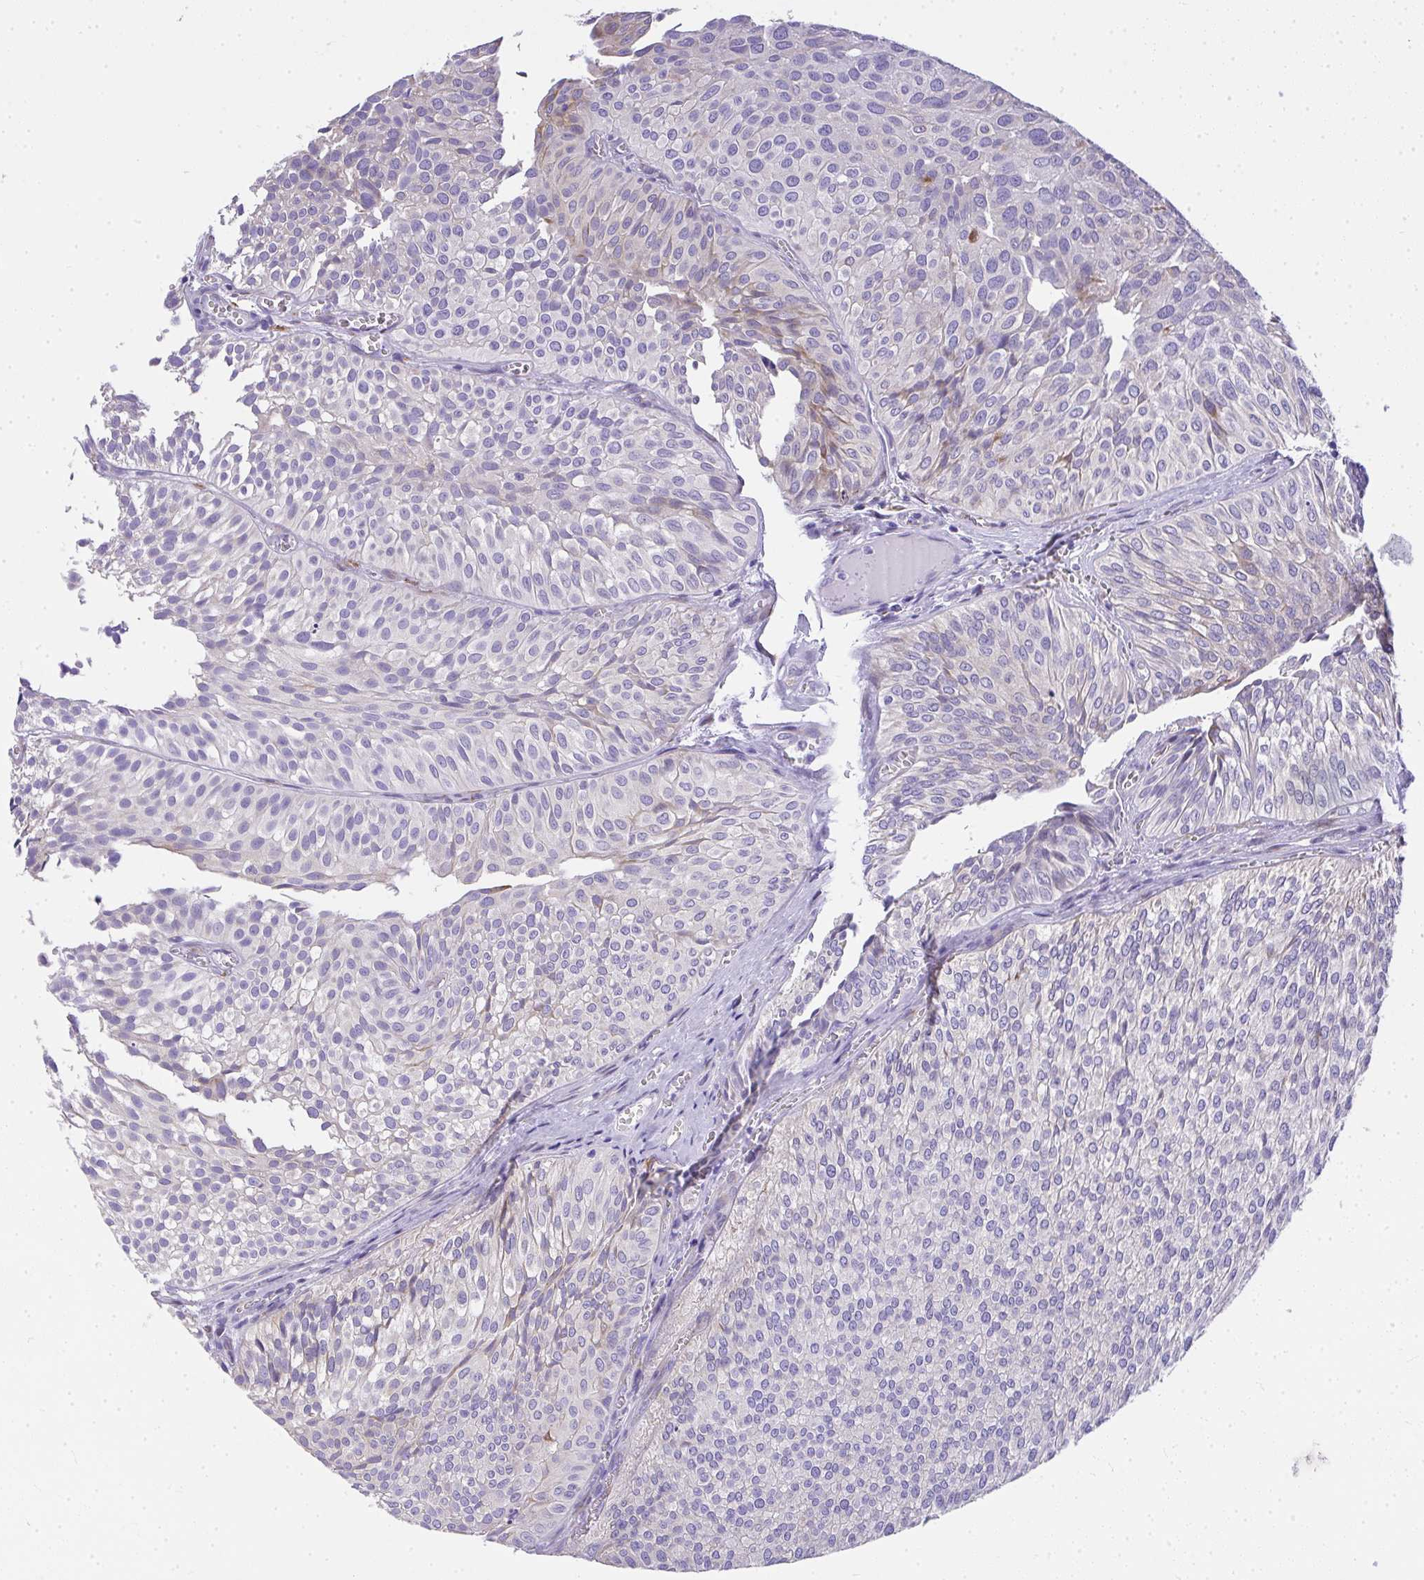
{"staining": {"intensity": "negative", "quantity": "none", "location": "none"}, "tissue": "urothelial cancer", "cell_type": "Tumor cells", "image_type": "cancer", "snomed": [{"axis": "morphology", "description": "Urothelial carcinoma, Low grade"}, {"axis": "topography", "description": "Urinary bladder"}], "caption": "Immunohistochemistry of urothelial cancer displays no positivity in tumor cells.", "gene": "ADRA2C", "patient": {"sex": "male", "age": 91}}